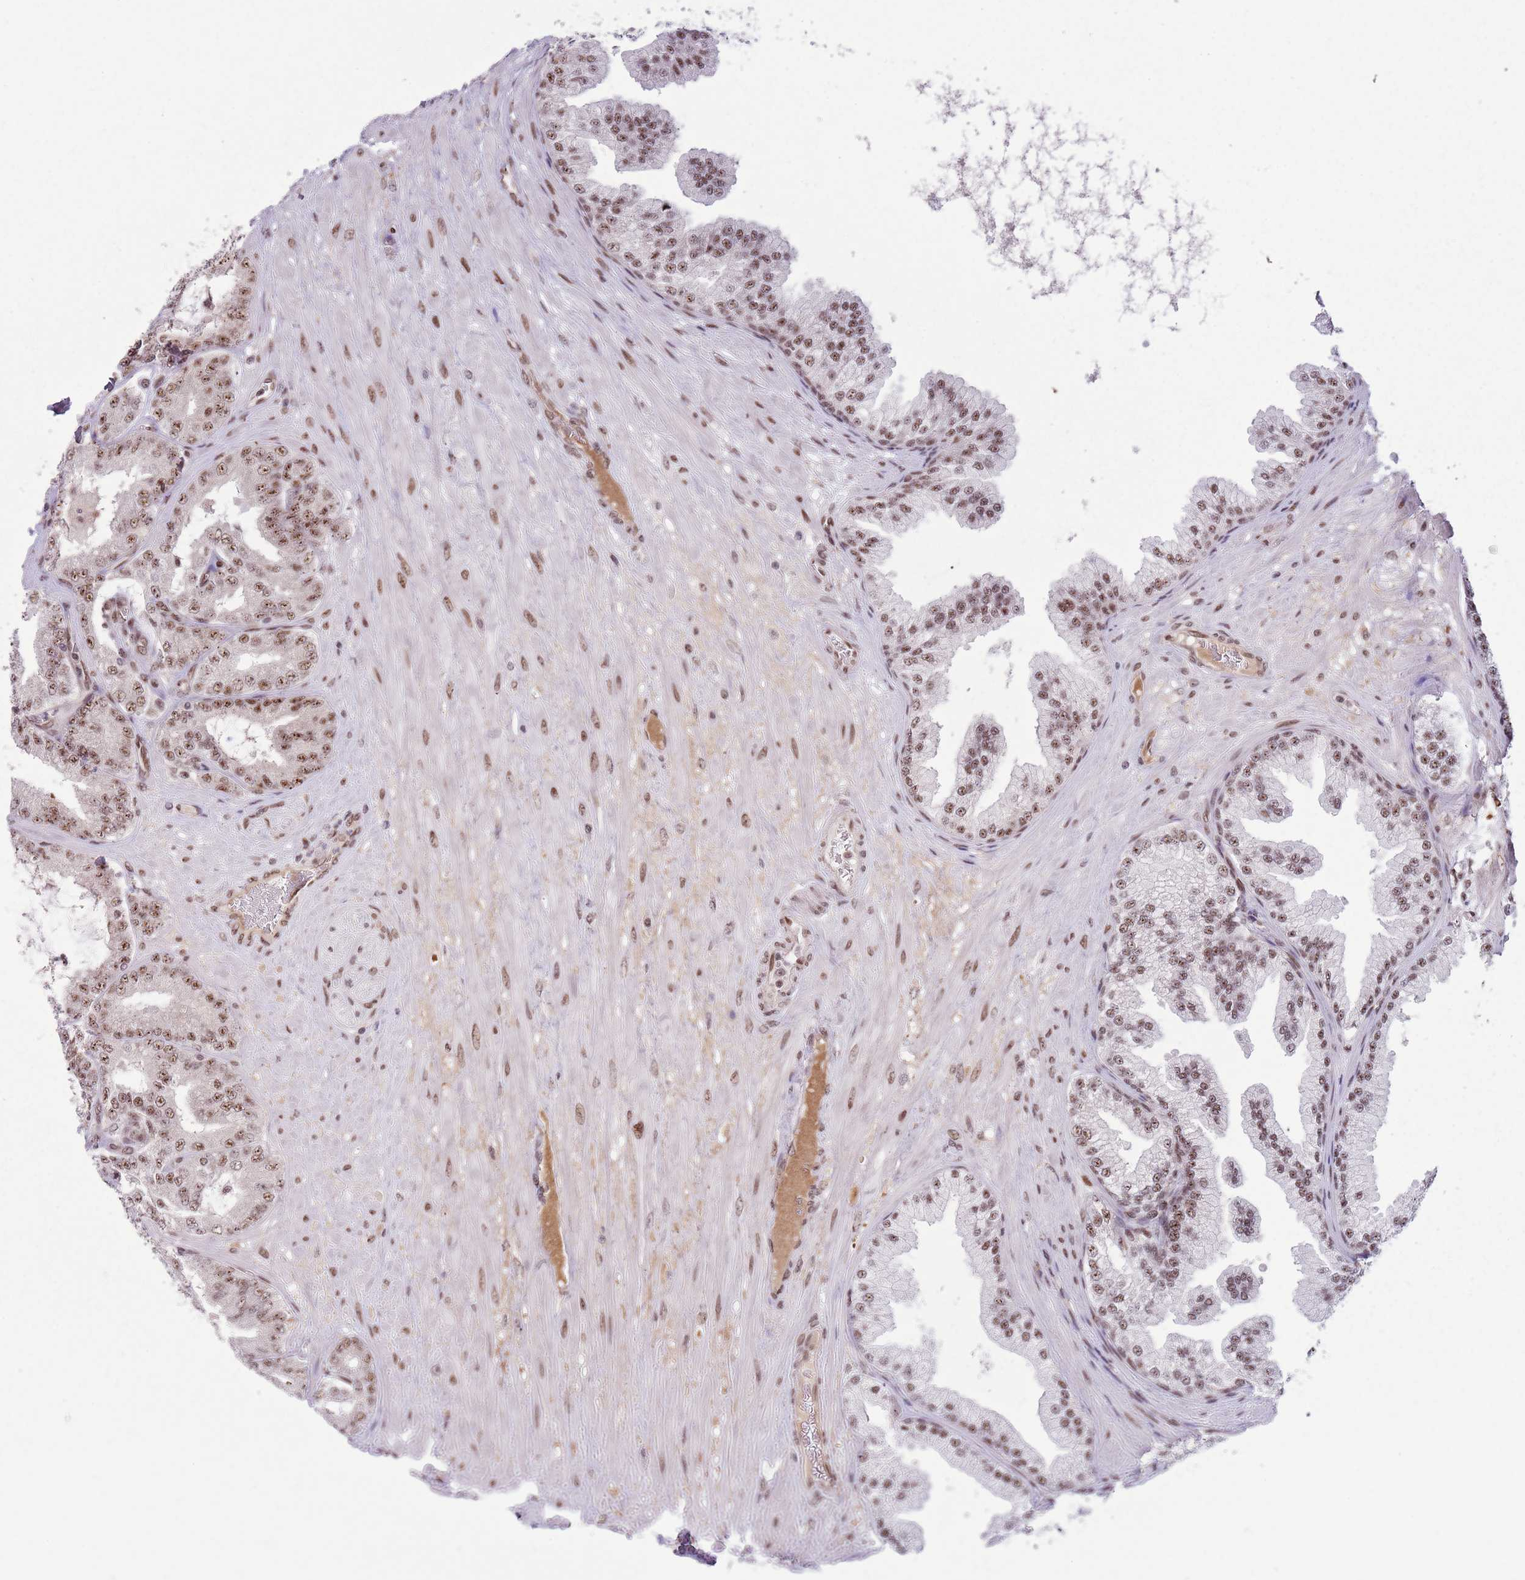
{"staining": {"intensity": "moderate", "quantity": ">75%", "location": "nuclear"}, "tissue": "prostate cancer", "cell_type": "Tumor cells", "image_type": "cancer", "snomed": [{"axis": "morphology", "description": "Adenocarcinoma, Low grade"}, {"axis": "topography", "description": "Prostate"}], "caption": "Immunohistochemical staining of human prostate cancer (adenocarcinoma (low-grade)) exhibits medium levels of moderate nuclear staining in about >75% of tumor cells. Using DAB (3,3'-diaminobenzidine) (brown) and hematoxylin (blue) stains, captured at high magnification using brightfield microscopy.", "gene": "SIPA1L3", "patient": {"sex": "male", "age": 63}}